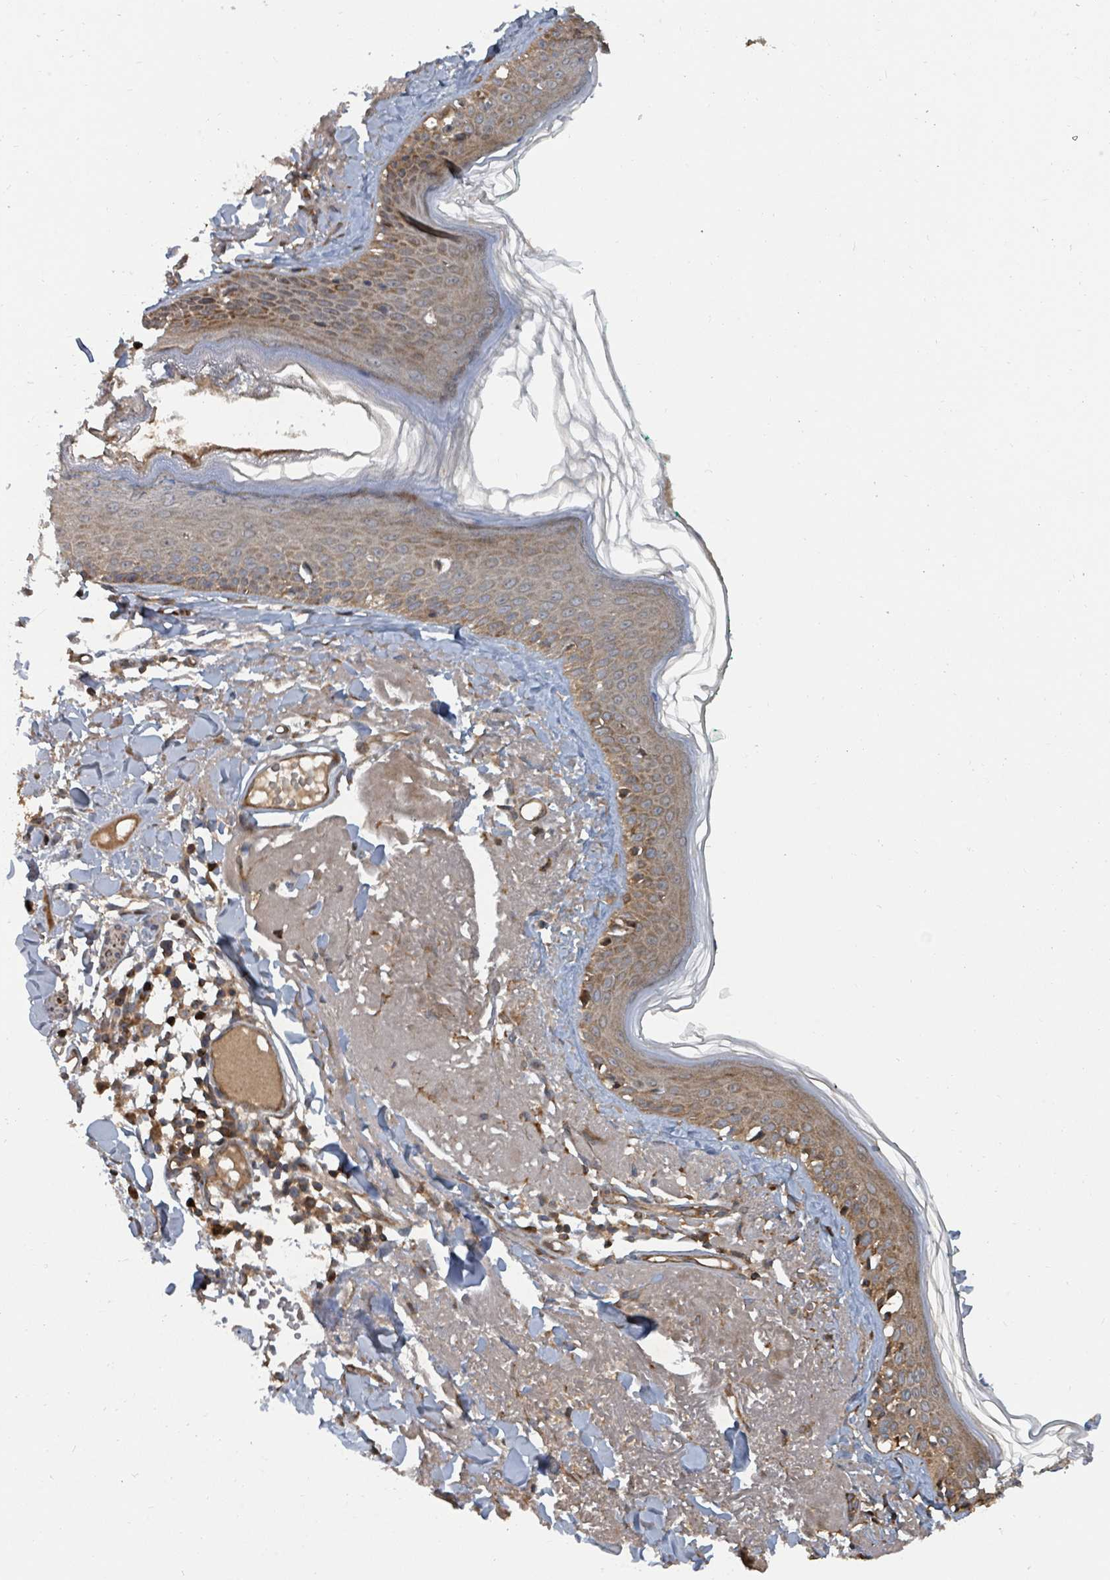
{"staining": {"intensity": "moderate", "quantity": ">75%", "location": "cytoplasmic/membranous"}, "tissue": "skin", "cell_type": "Fibroblasts", "image_type": "normal", "snomed": [{"axis": "morphology", "description": "Normal tissue, NOS"}, {"axis": "morphology", "description": "Malignant melanoma, NOS"}, {"axis": "topography", "description": "Skin"}], "caption": "This micrograph exhibits immunohistochemistry staining of benign skin, with medium moderate cytoplasmic/membranous positivity in approximately >75% of fibroblasts.", "gene": "DPM1", "patient": {"sex": "male", "age": 80}}